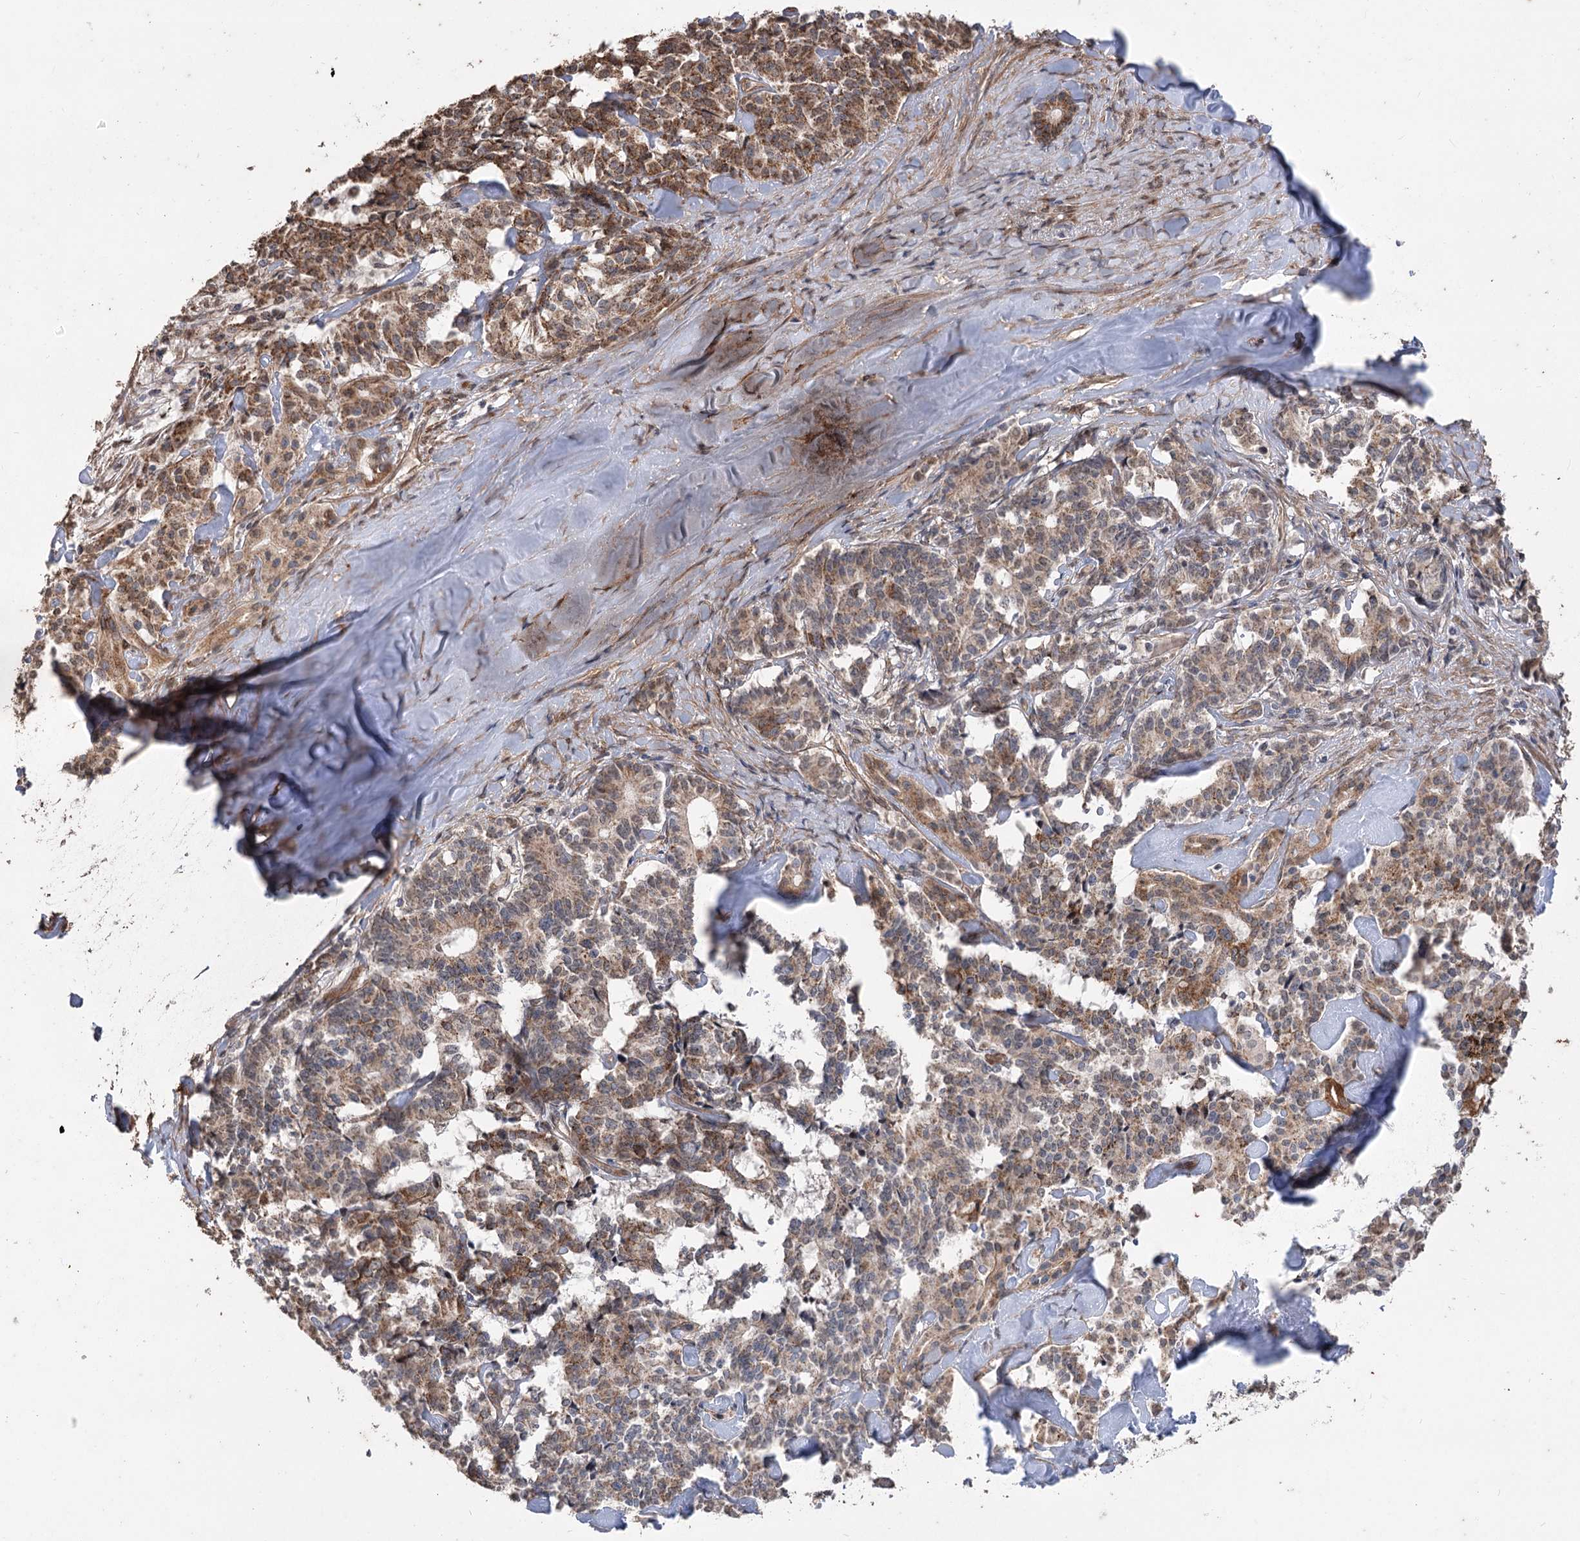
{"staining": {"intensity": "moderate", "quantity": ">75%", "location": "cytoplasmic/membranous"}, "tissue": "pancreatic cancer", "cell_type": "Tumor cells", "image_type": "cancer", "snomed": [{"axis": "morphology", "description": "Adenocarcinoma, NOS"}, {"axis": "topography", "description": "Pancreas"}], "caption": "About >75% of tumor cells in adenocarcinoma (pancreatic) demonstrate moderate cytoplasmic/membranous protein staining as visualized by brown immunohistochemical staining.", "gene": "ZSCAN23", "patient": {"sex": "female", "age": 74}}